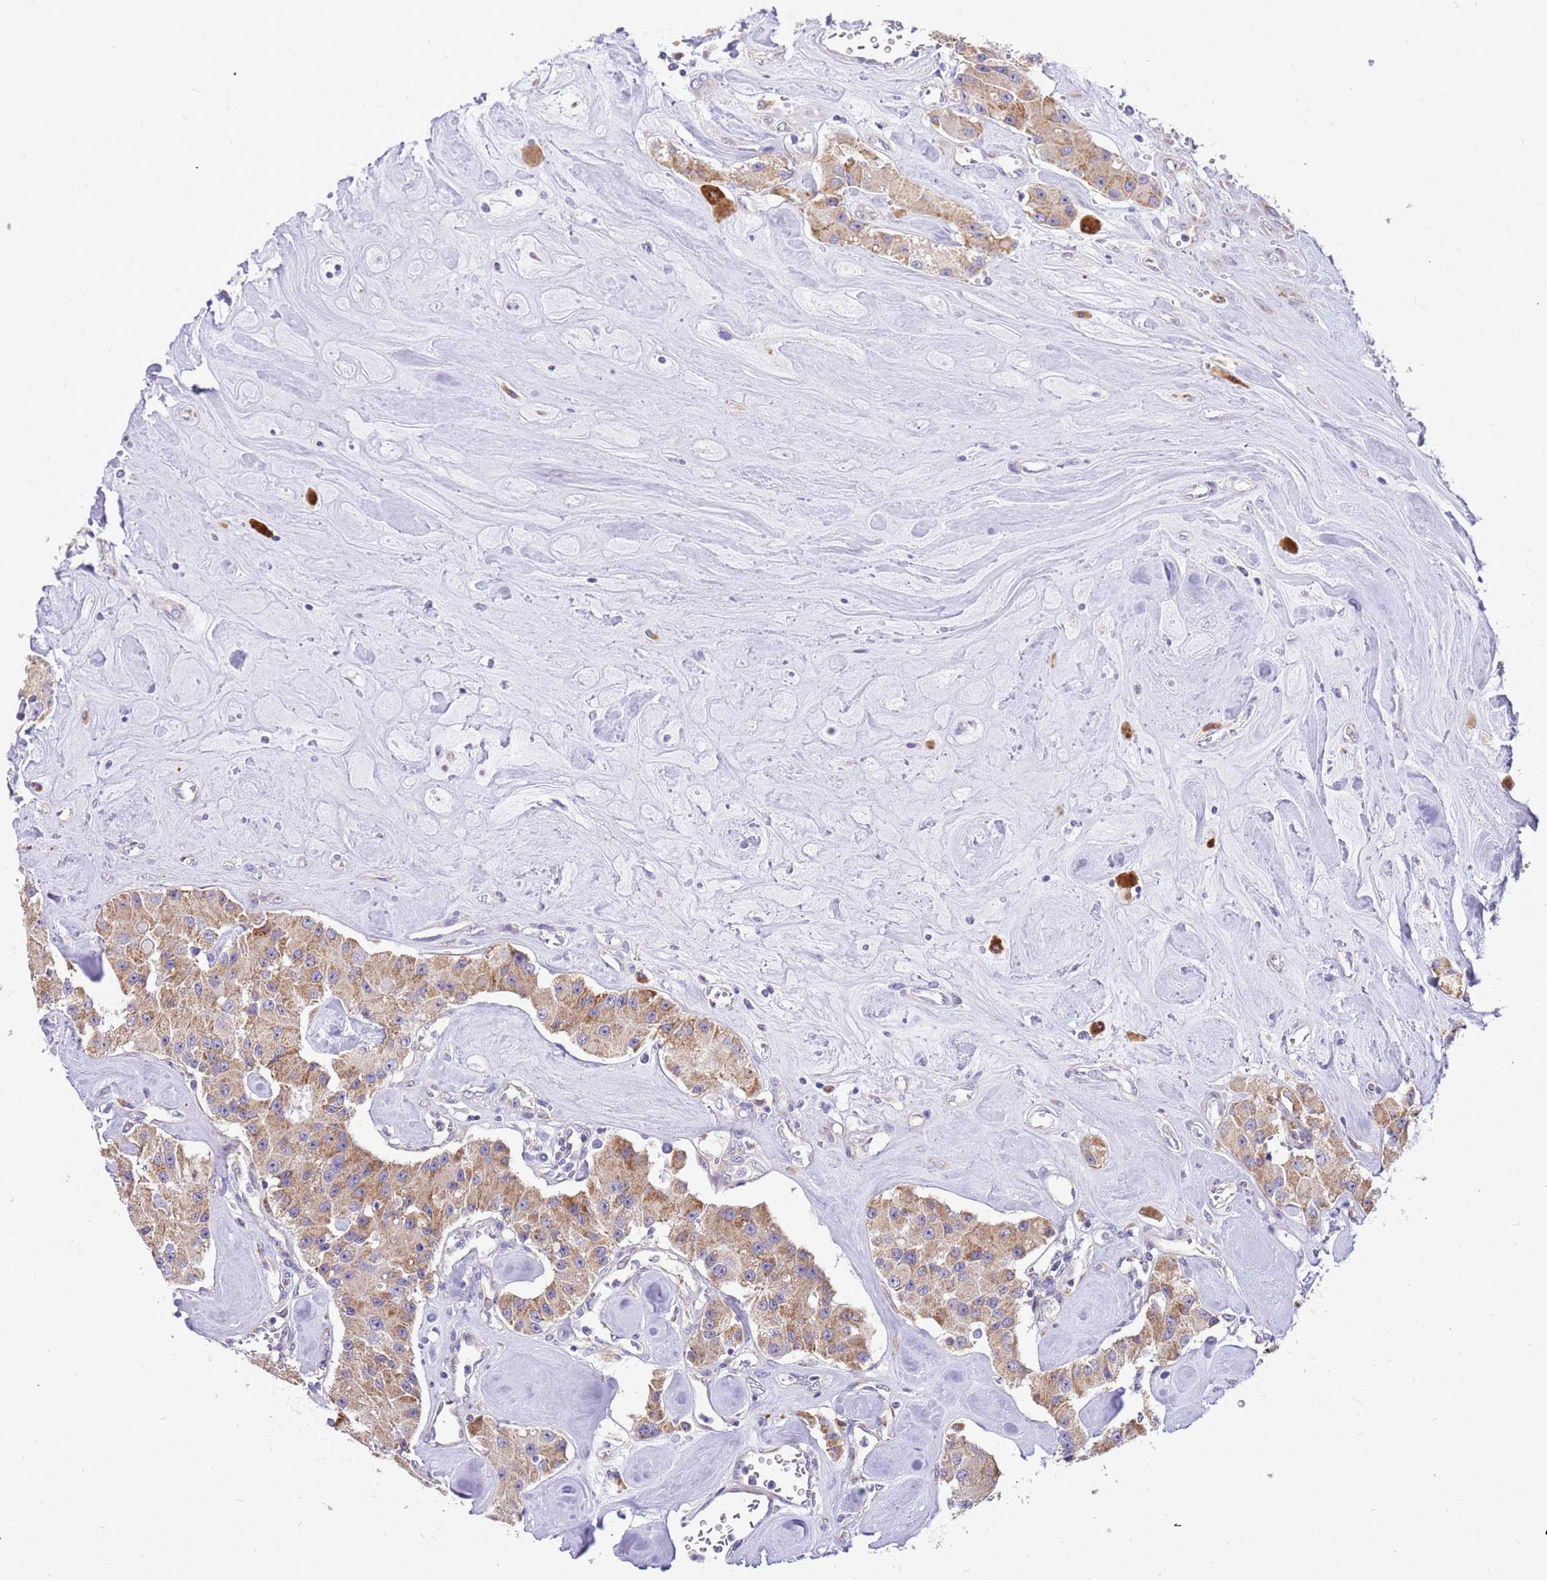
{"staining": {"intensity": "moderate", "quantity": ">75%", "location": "cytoplasmic/membranous"}, "tissue": "carcinoid", "cell_type": "Tumor cells", "image_type": "cancer", "snomed": [{"axis": "morphology", "description": "Carcinoid, malignant, NOS"}, {"axis": "topography", "description": "Pancreas"}], "caption": "A brown stain highlights moderate cytoplasmic/membranous expression of a protein in human carcinoid (malignant) tumor cells. (Brightfield microscopy of DAB IHC at high magnification).", "gene": "COX17", "patient": {"sex": "male", "age": 41}}